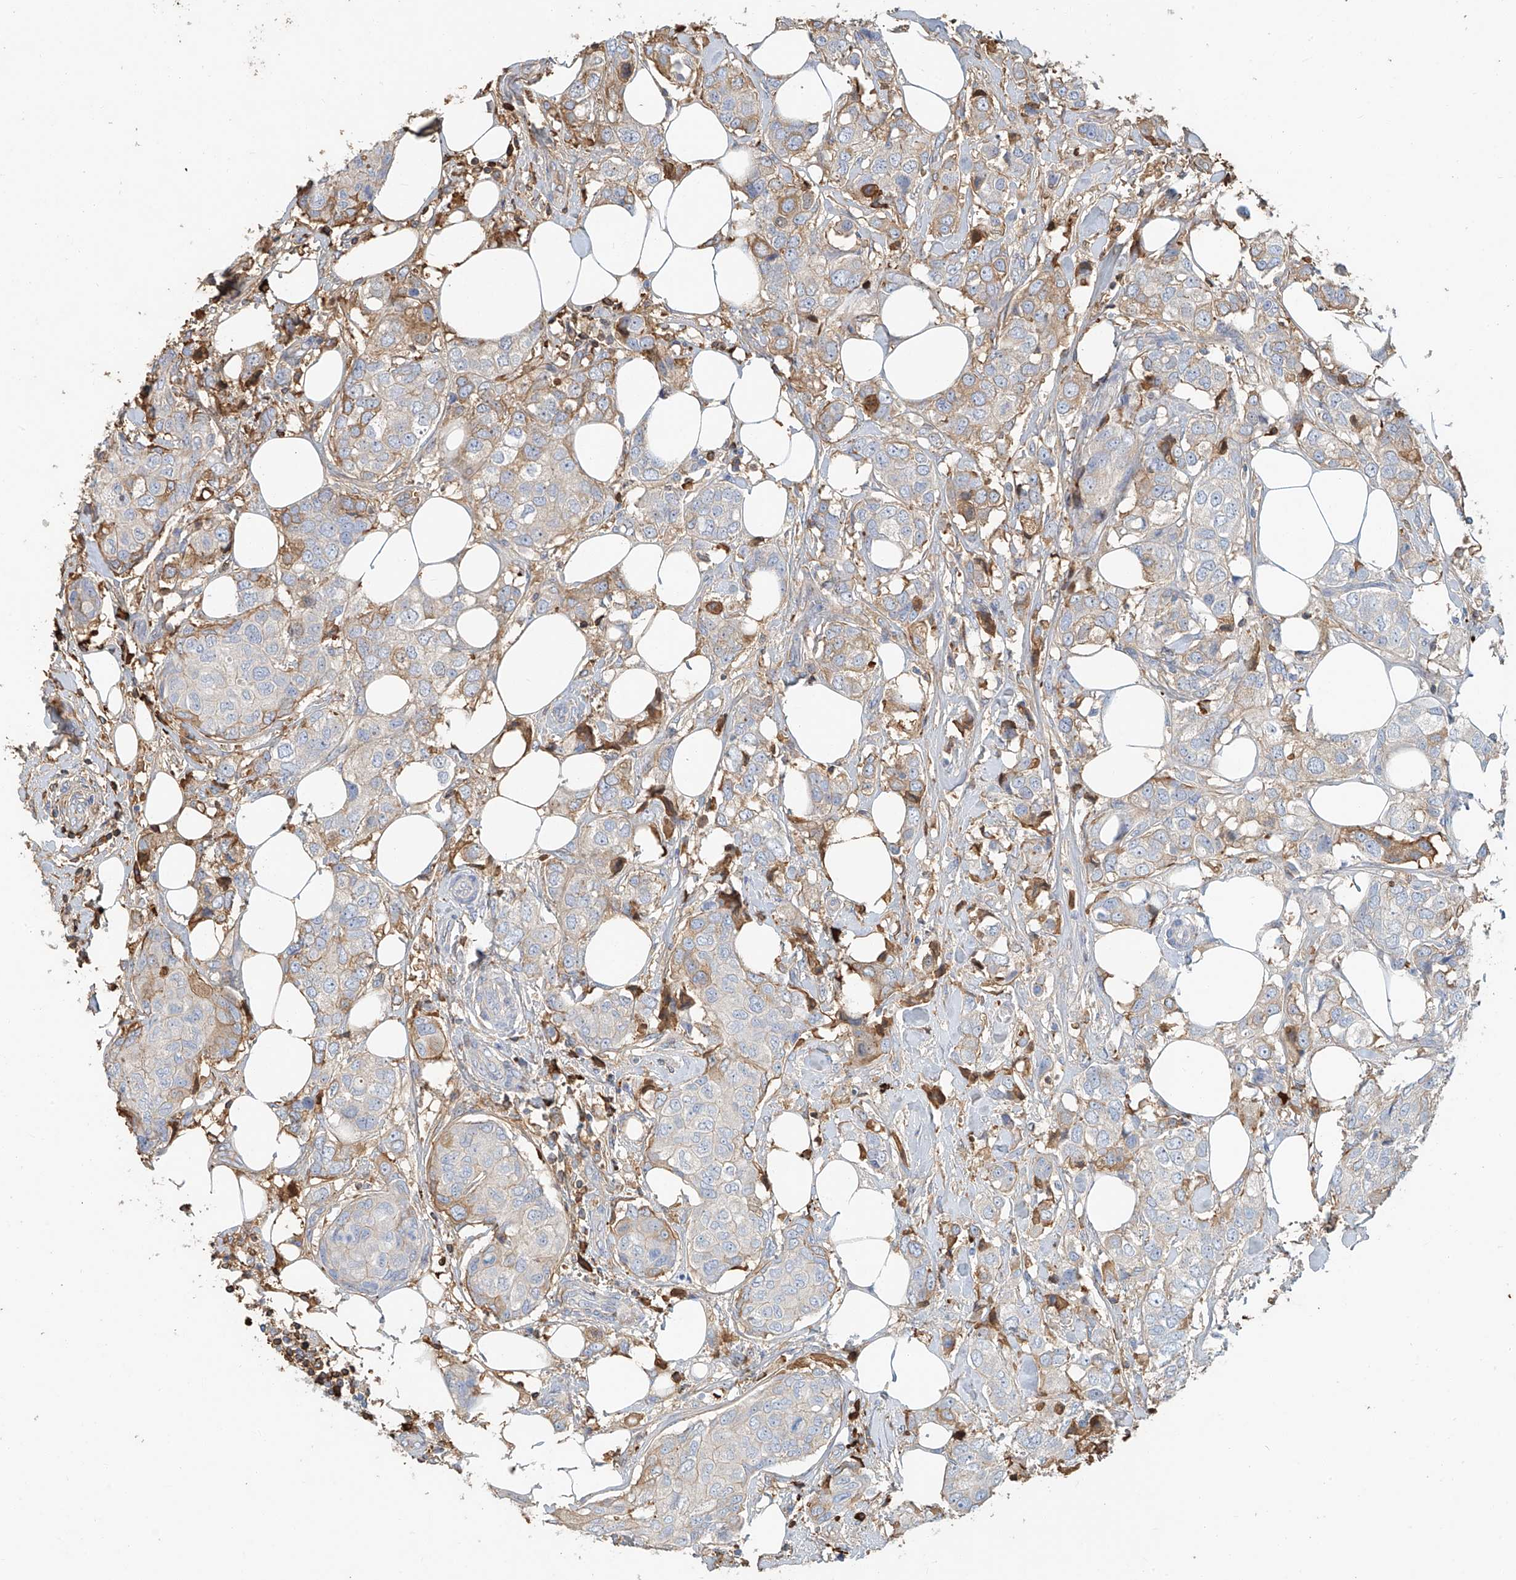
{"staining": {"intensity": "moderate", "quantity": "<25%", "location": "cytoplasmic/membranous"}, "tissue": "breast cancer", "cell_type": "Tumor cells", "image_type": "cancer", "snomed": [{"axis": "morphology", "description": "Duct carcinoma"}, {"axis": "topography", "description": "Breast"}], "caption": "High-power microscopy captured an IHC image of breast cancer, revealing moderate cytoplasmic/membranous positivity in approximately <25% of tumor cells. The protein is stained brown, and the nuclei are stained in blue (DAB (3,3'-diaminobenzidine) IHC with brightfield microscopy, high magnification).", "gene": "ZFP30", "patient": {"sex": "female", "age": 80}}